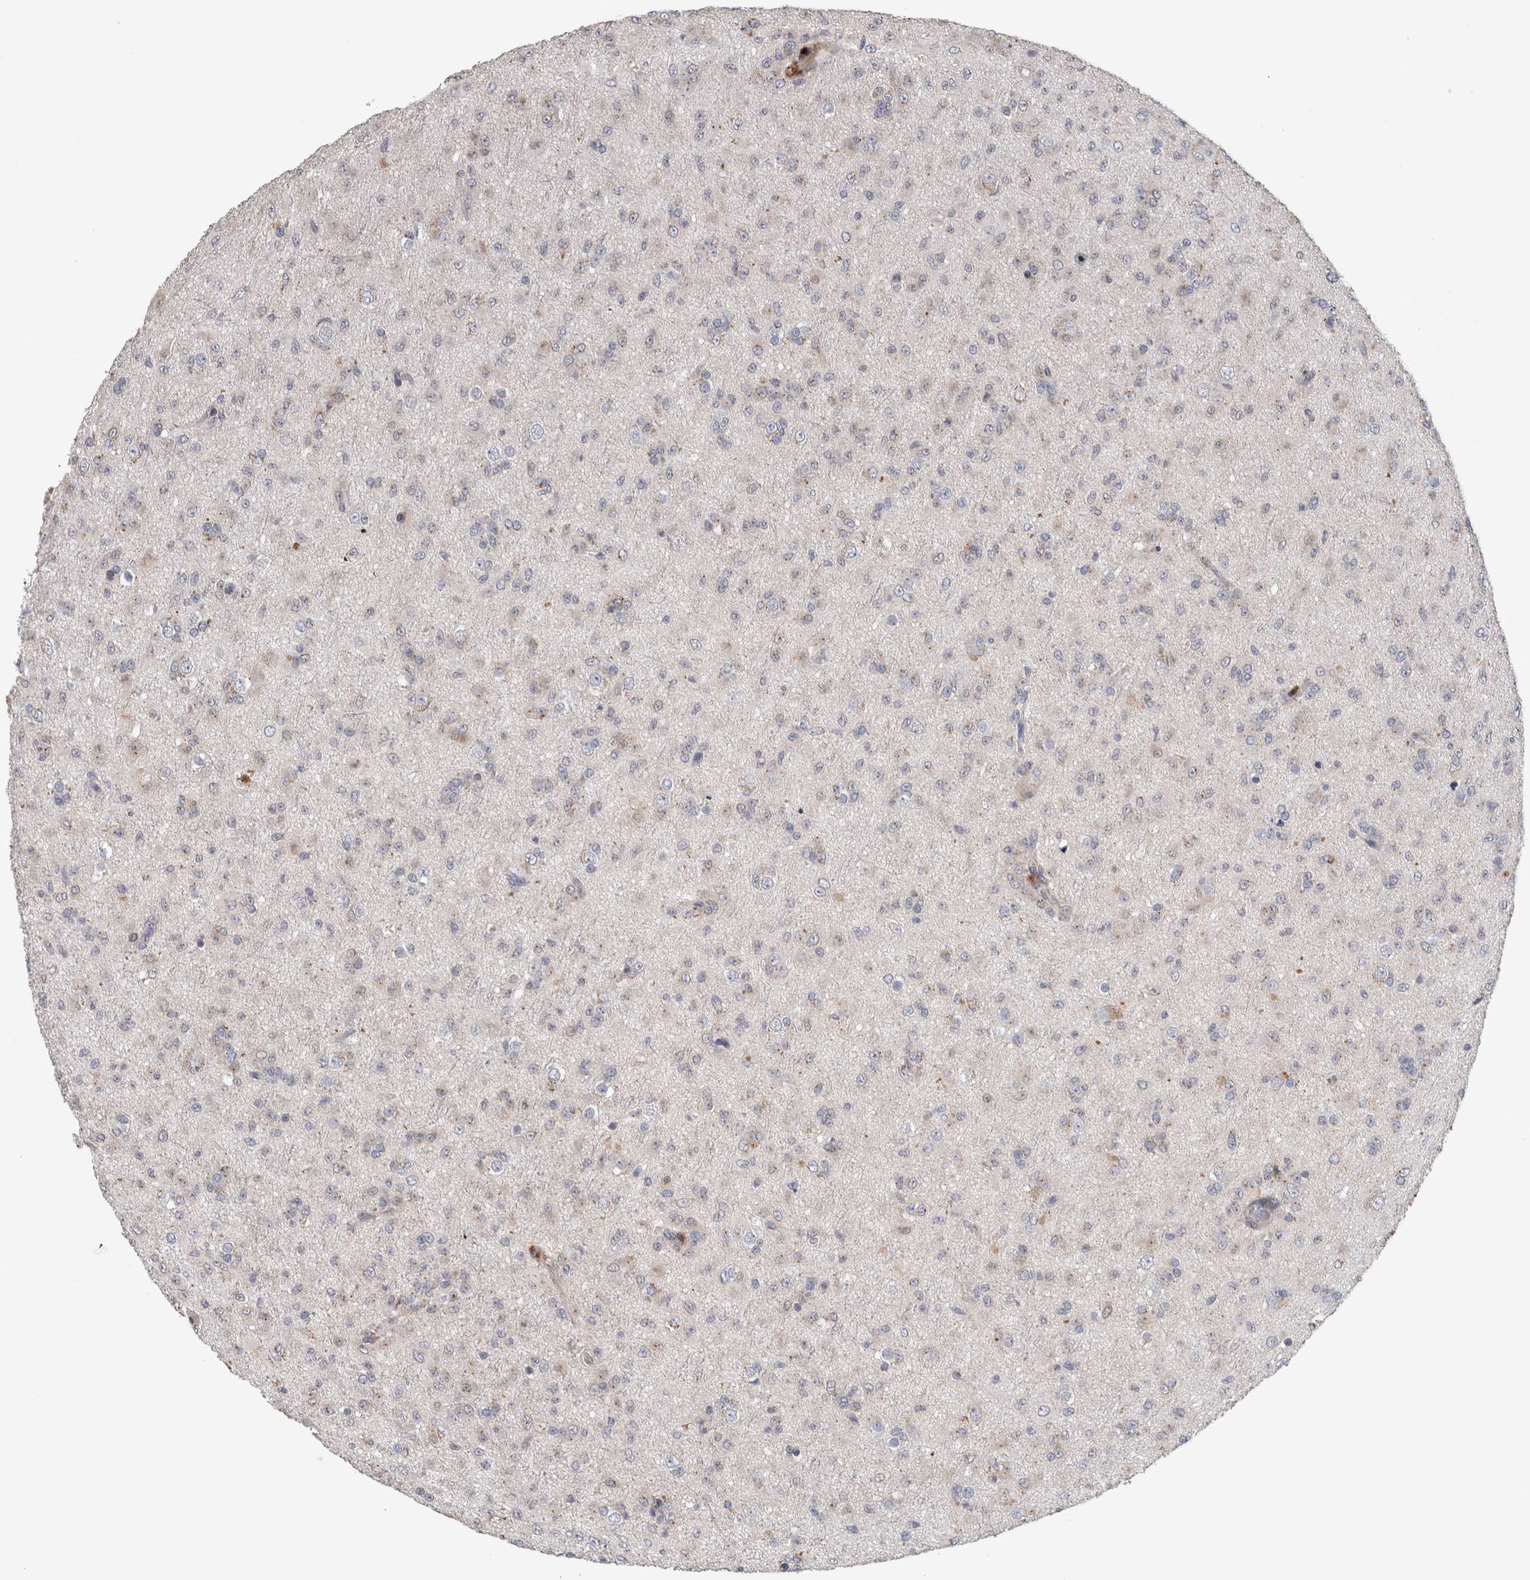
{"staining": {"intensity": "negative", "quantity": "none", "location": "none"}, "tissue": "glioma", "cell_type": "Tumor cells", "image_type": "cancer", "snomed": [{"axis": "morphology", "description": "Glioma, malignant, Low grade"}, {"axis": "topography", "description": "Brain"}], "caption": "A micrograph of malignant glioma (low-grade) stained for a protein displays no brown staining in tumor cells.", "gene": "STC1", "patient": {"sex": "male", "age": 65}}